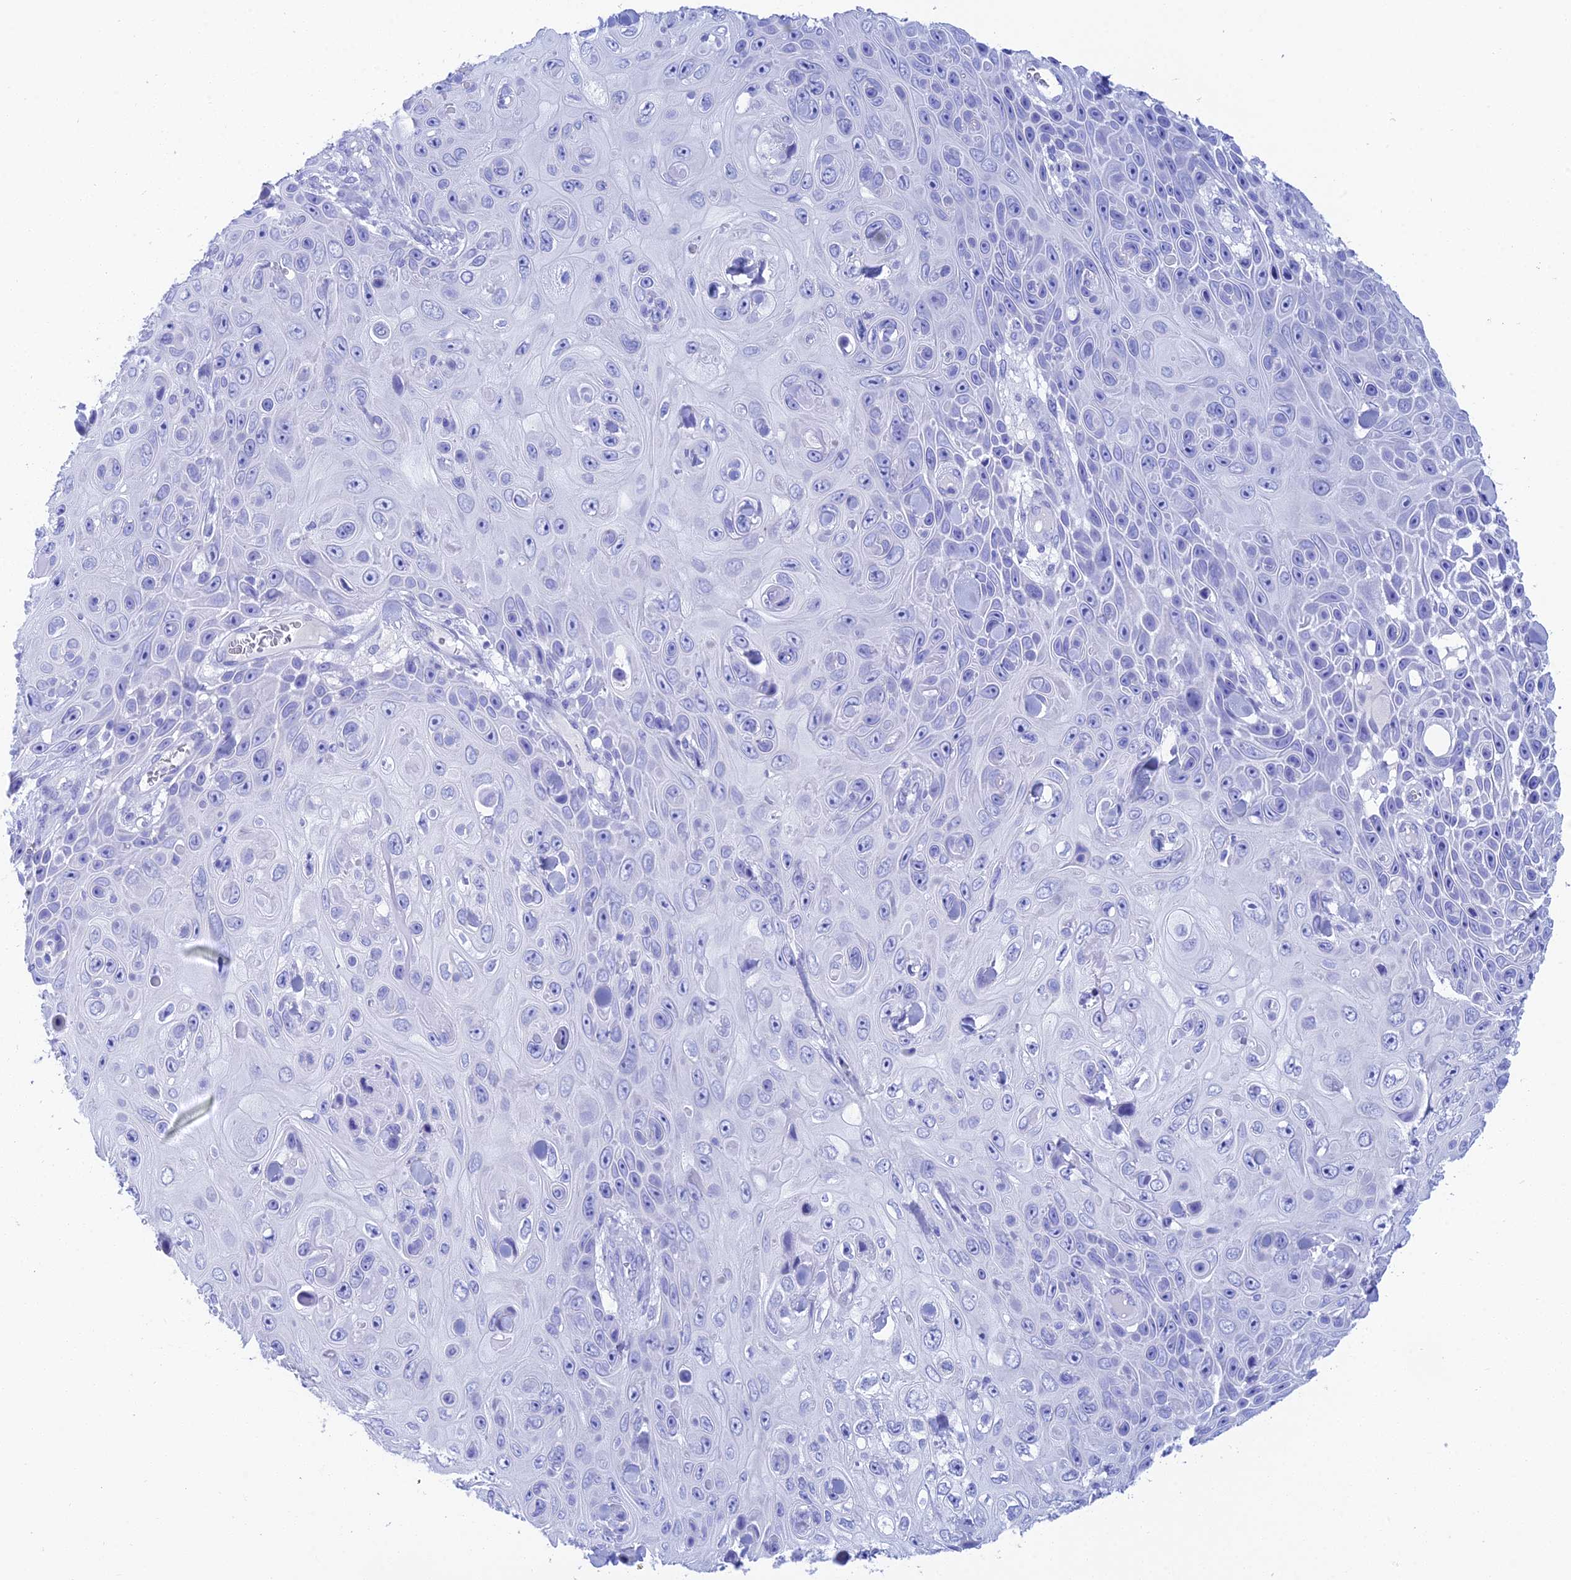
{"staining": {"intensity": "negative", "quantity": "none", "location": "none"}, "tissue": "skin cancer", "cell_type": "Tumor cells", "image_type": "cancer", "snomed": [{"axis": "morphology", "description": "Squamous cell carcinoma, NOS"}, {"axis": "topography", "description": "Skin"}], "caption": "DAB immunohistochemical staining of skin cancer (squamous cell carcinoma) shows no significant positivity in tumor cells.", "gene": "REG1A", "patient": {"sex": "male", "age": 82}}